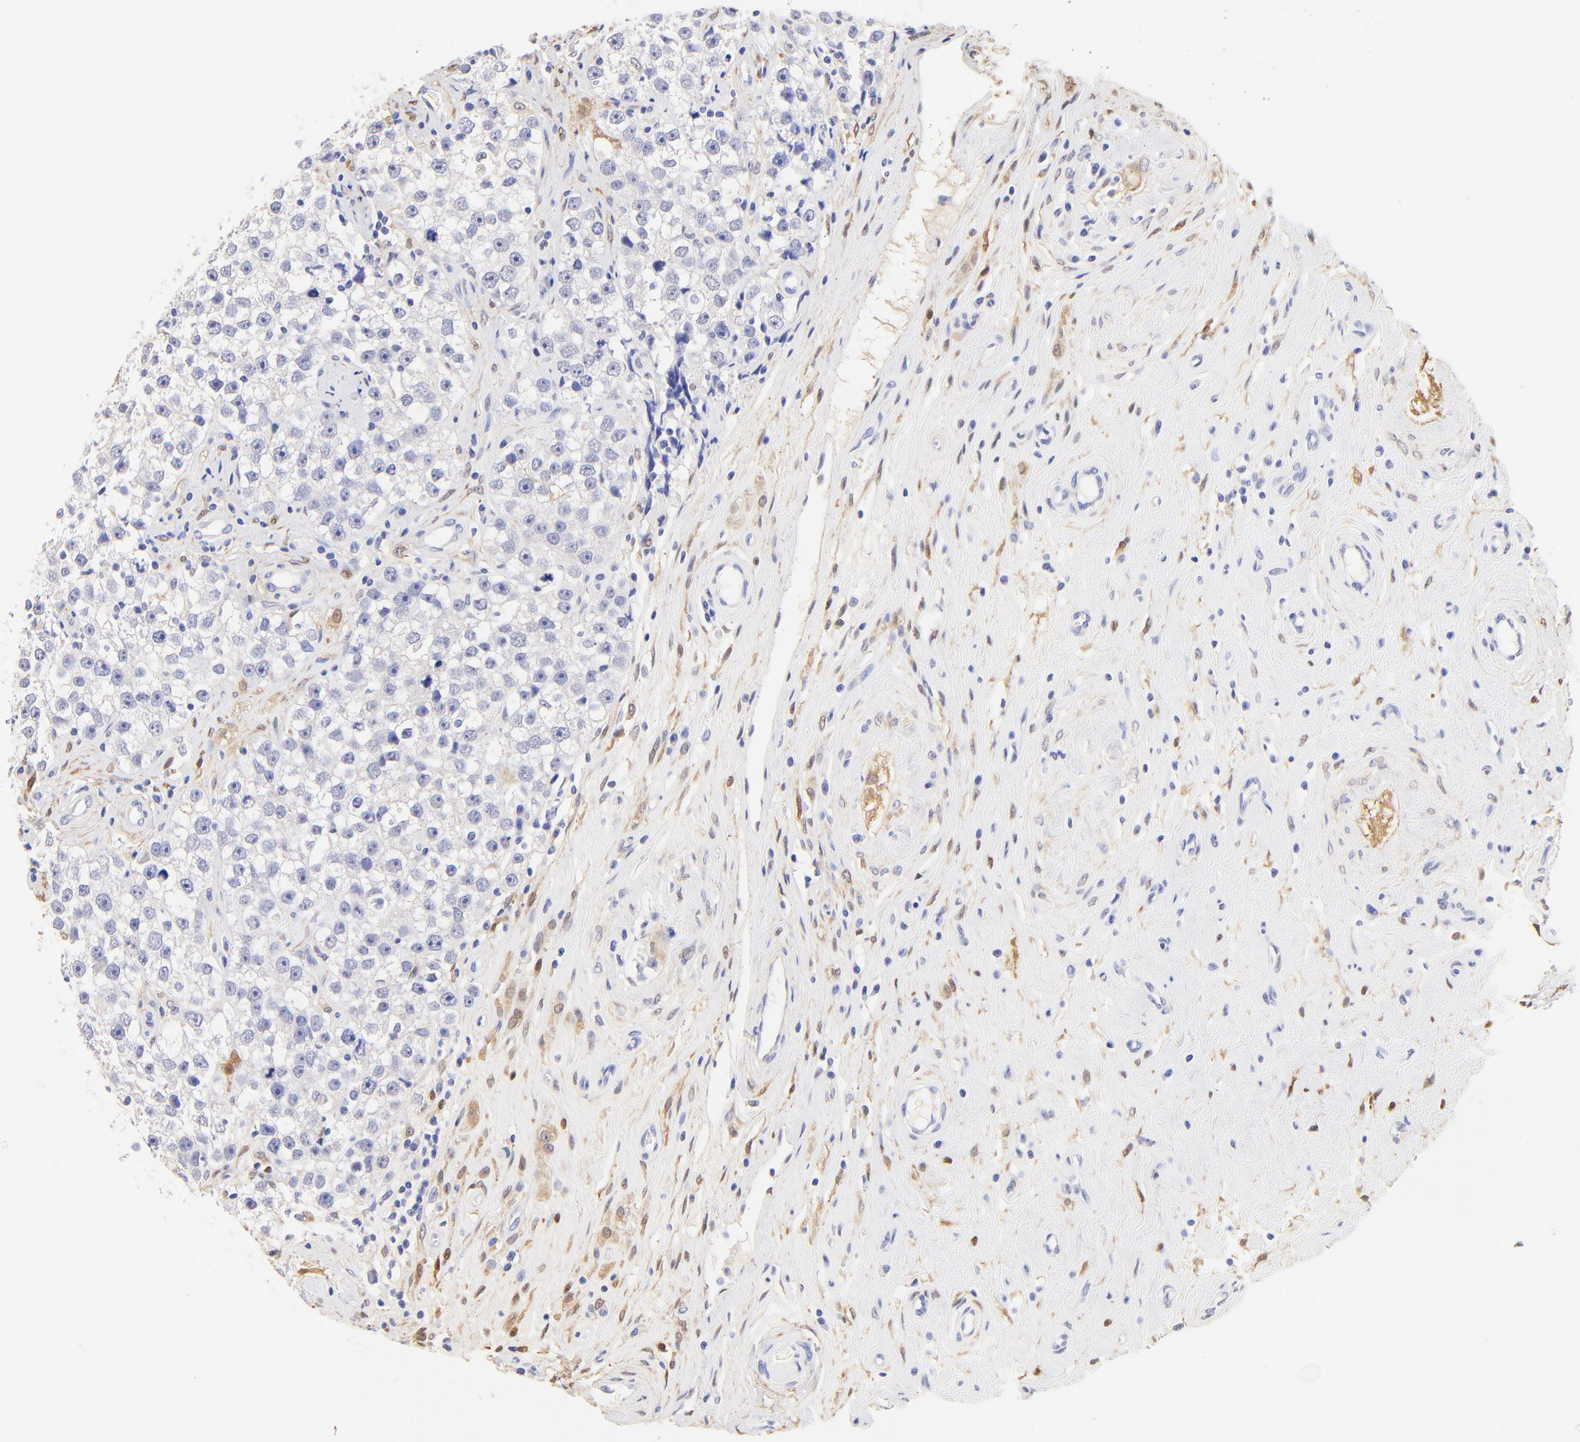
{"staining": {"intensity": "negative", "quantity": "none", "location": "none"}, "tissue": "testis cancer", "cell_type": "Tumor cells", "image_type": "cancer", "snomed": [{"axis": "morphology", "description": "Seminoma, NOS"}, {"axis": "topography", "description": "Testis"}], "caption": "Tumor cells show no significant protein staining in testis cancer. (DAB IHC with hematoxylin counter stain).", "gene": "ALDH1A1", "patient": {"sex": "male", "age": 32}}